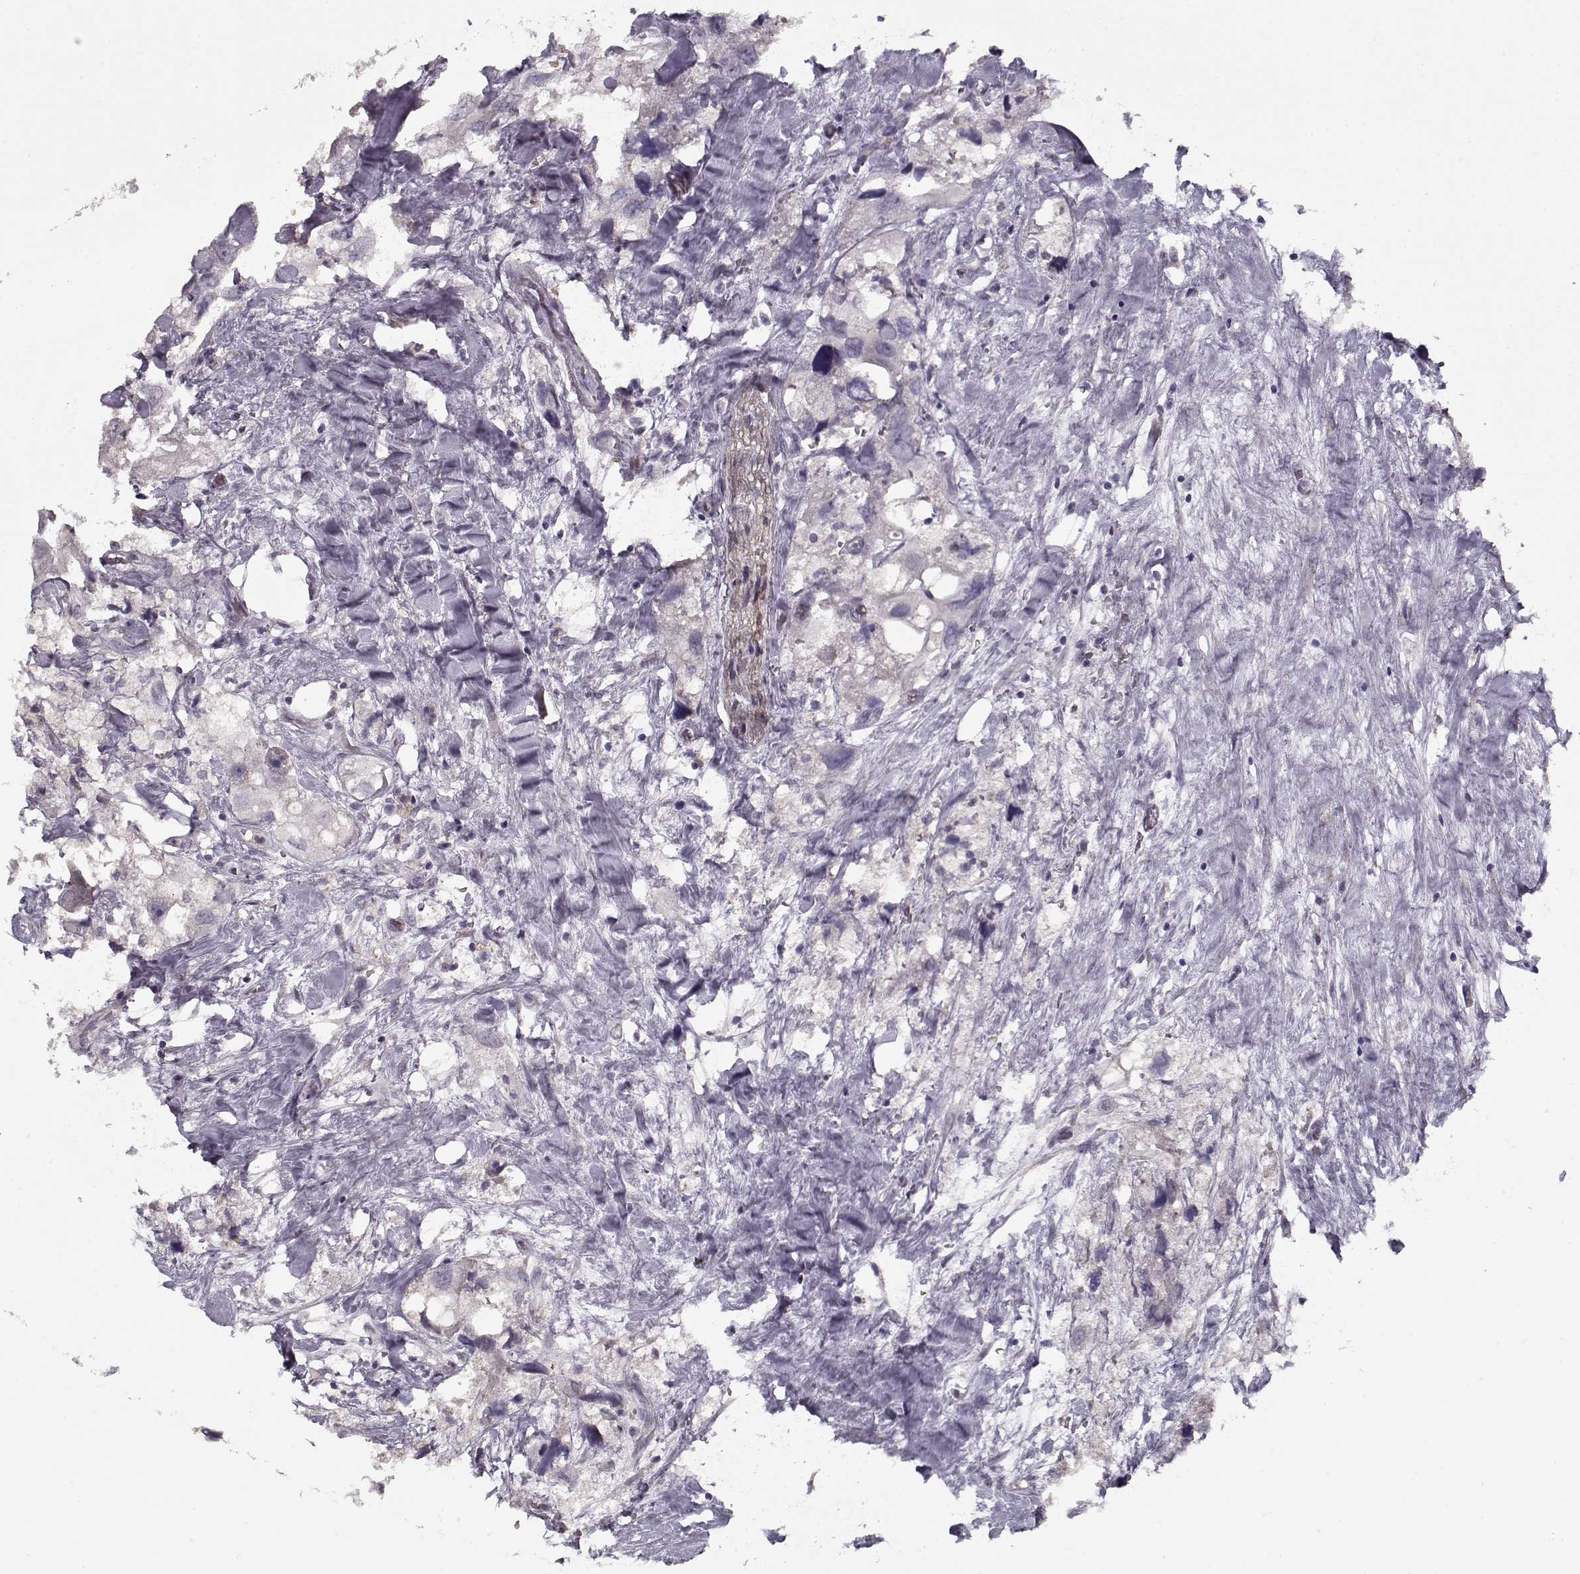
{"staining": {"intensity": "negative", "quantity": "none", "location": "none"}, "tissue": "urothelial cancer", "cell_type": "Tumor cells", "image_type": "cancer", "snomed": [{"axis": "morphology", "description": "Urothelial carcinoma, High grade"}, {"axis": "topography", "description": "Urinary bladder"}], "caption": "The image exhibits no significant staining in tumor cells of urothelial cancer. (DAB (3,3'-diaminobenzidine) IHC with hematoxylin counter stain).", "gene": "LAMA2", "patient": {"sex": "male", "age": 59}}